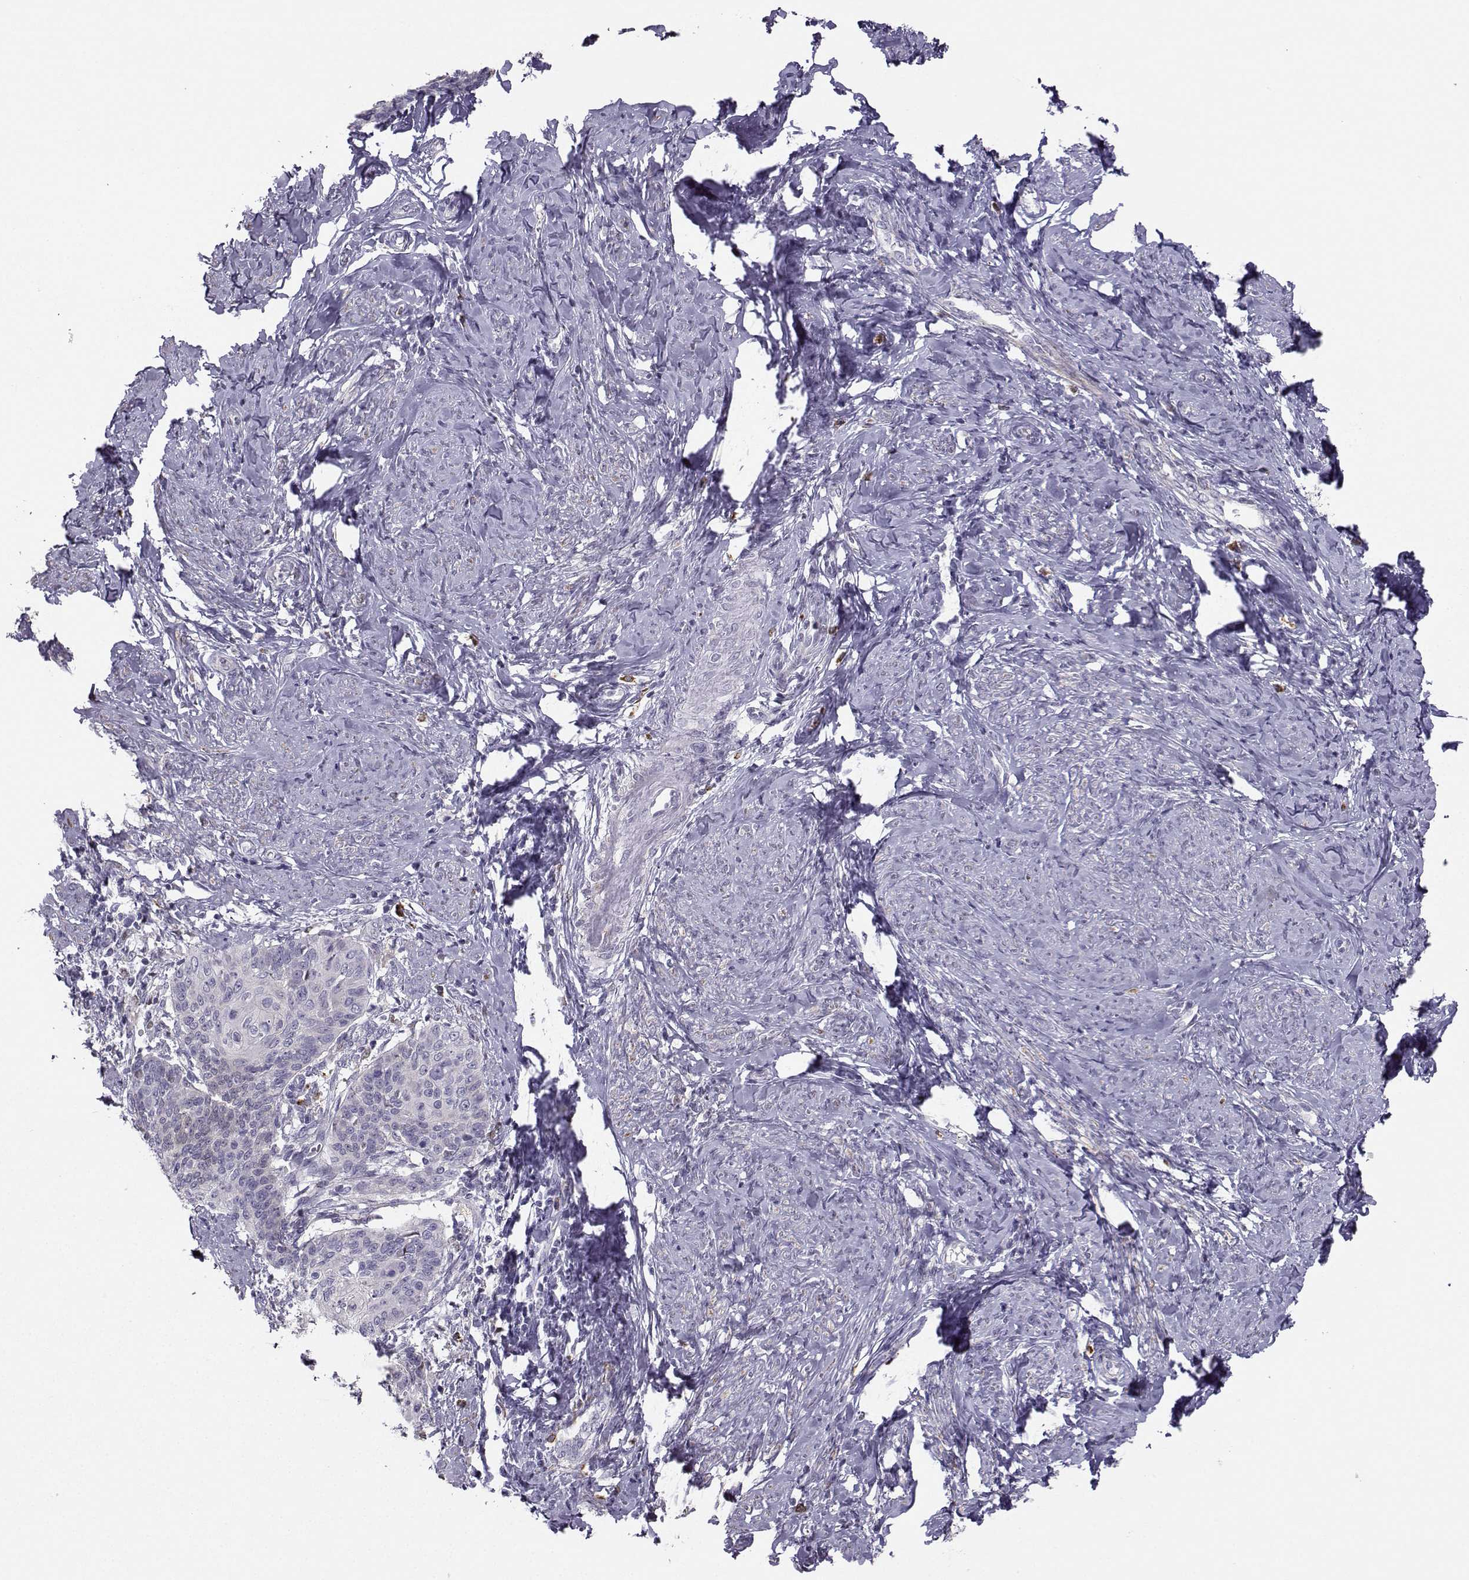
{"staining": {"intensity": "negative", "quantity": "none", "location": "none"}, "tissue": "cervical cancer", "cell_type": "Tumor cells", "image_type": "cancer", "snomed": [{"axis": "morphology", "description": "Normal tissue, NOS"}, {"axis": "morphology", "description": "Squamous cell carcinoma, NOS"}, {"axis": "topography", "description": "Cervix"}], "caption": "A photomicrograph of human squamous cell carcinoma (cervical) is negative for staining in tumor cells. (Brightfield microscopy of DAB (3,3'-diaminobenzidine) immunohistochemistry (IHC) at high magnification).", "gene": "DCLK3", "patient": {"sex": "female", "age": 39}}